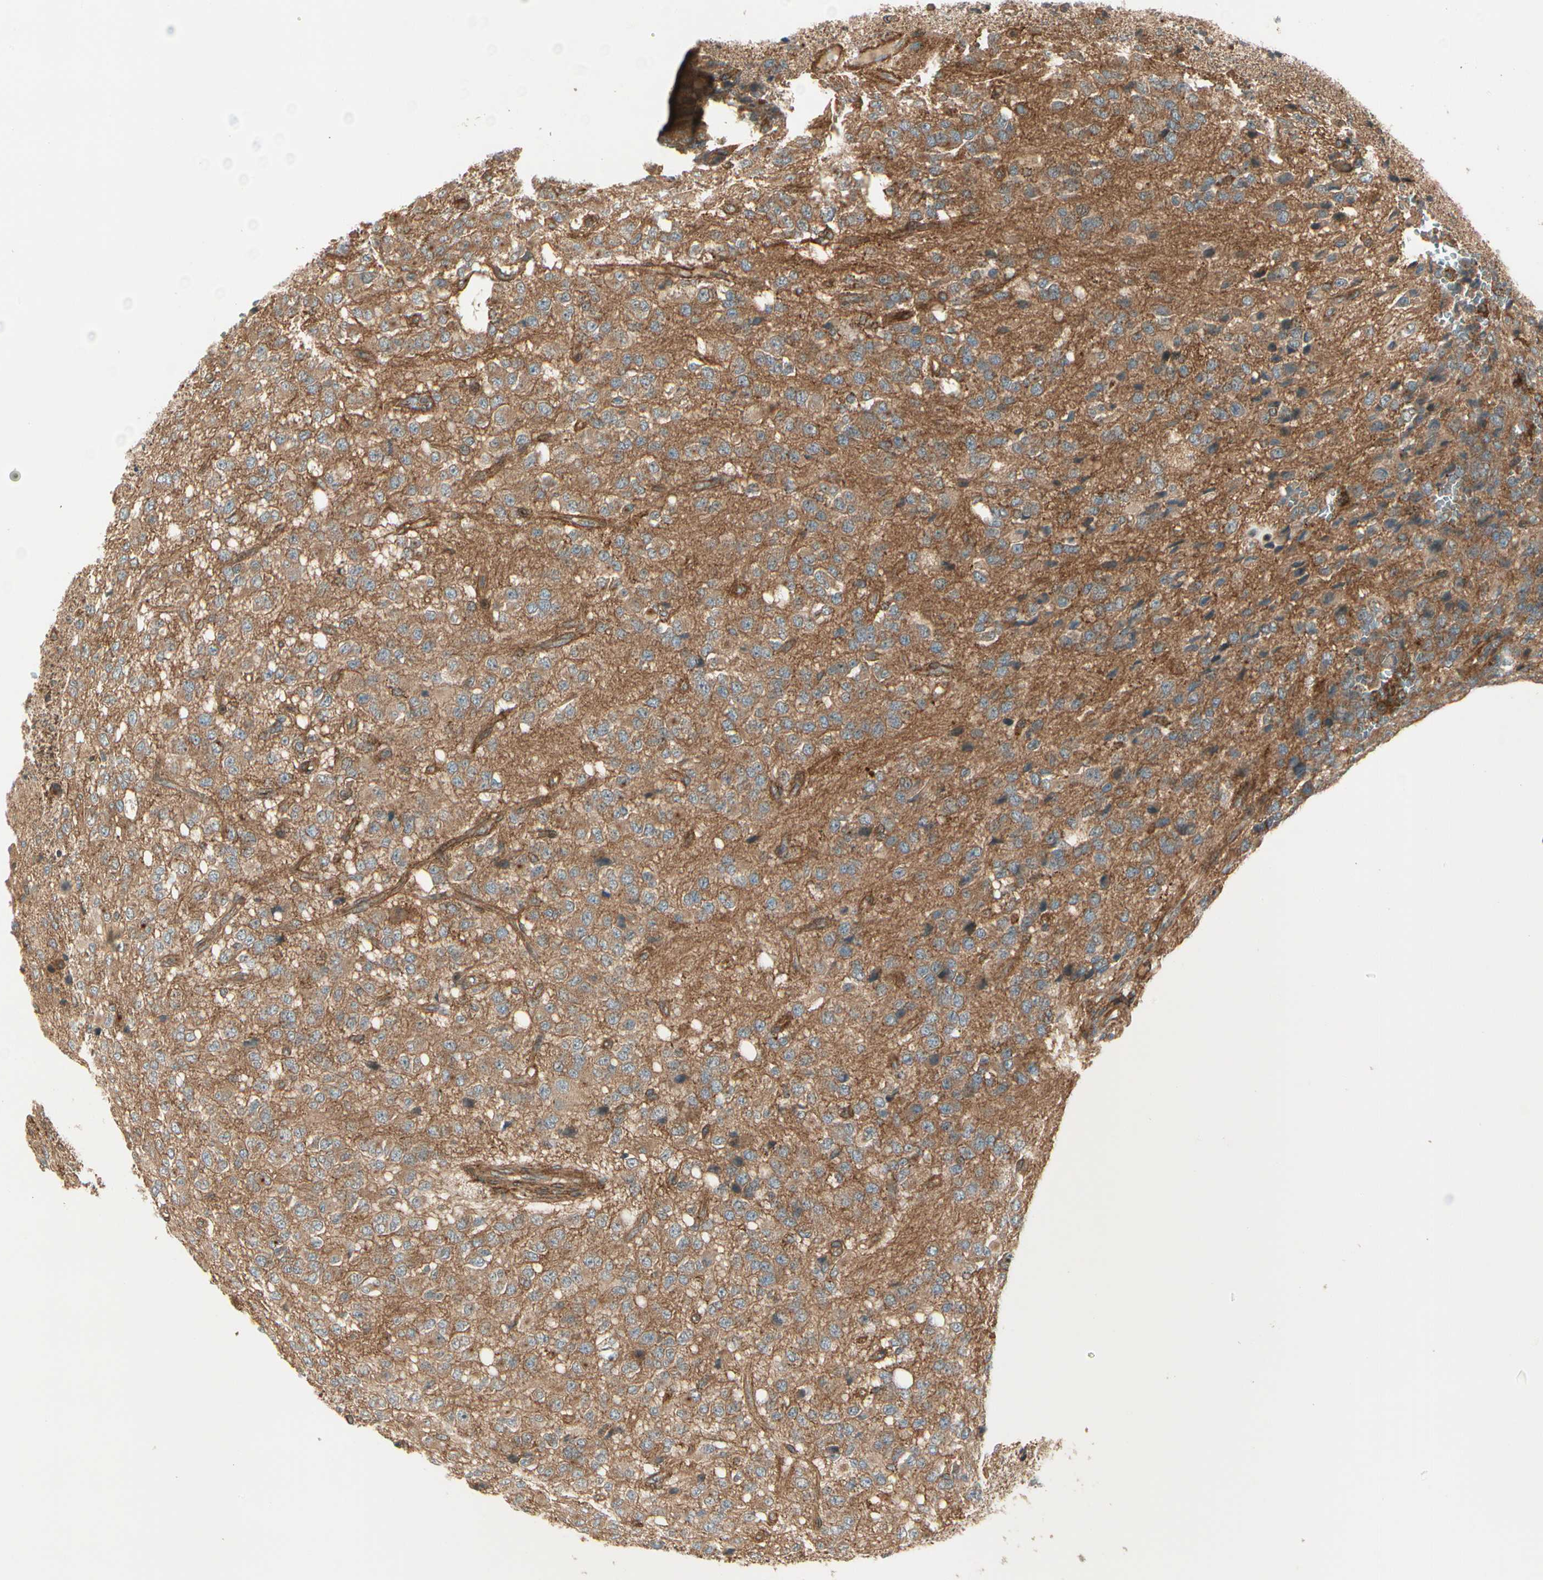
{"staining": {"intensity": "moderate", "quantity": ">75%", "location": "cytoplasmic/membranous"}, "tissue": "glioma", "cell_type": "Tumor cells", "image_type": "cancer", "snomed": [{"axis": "morphology", "description": "Glioma, malignant, High grade"}, {"axis": "topography", "description": "pancreas cauda"}], "caption": "This histopathology image demonstrates glioma stained with immunohistochemistry (IHC) to label a protein in brown. The cytoplasmic/membranous of tumor cells show moderate positivity for the protein. Nuclei are counter-stained blue.", "gene": "FKBP15", "patient": {"sex": "male", "age": 60}}